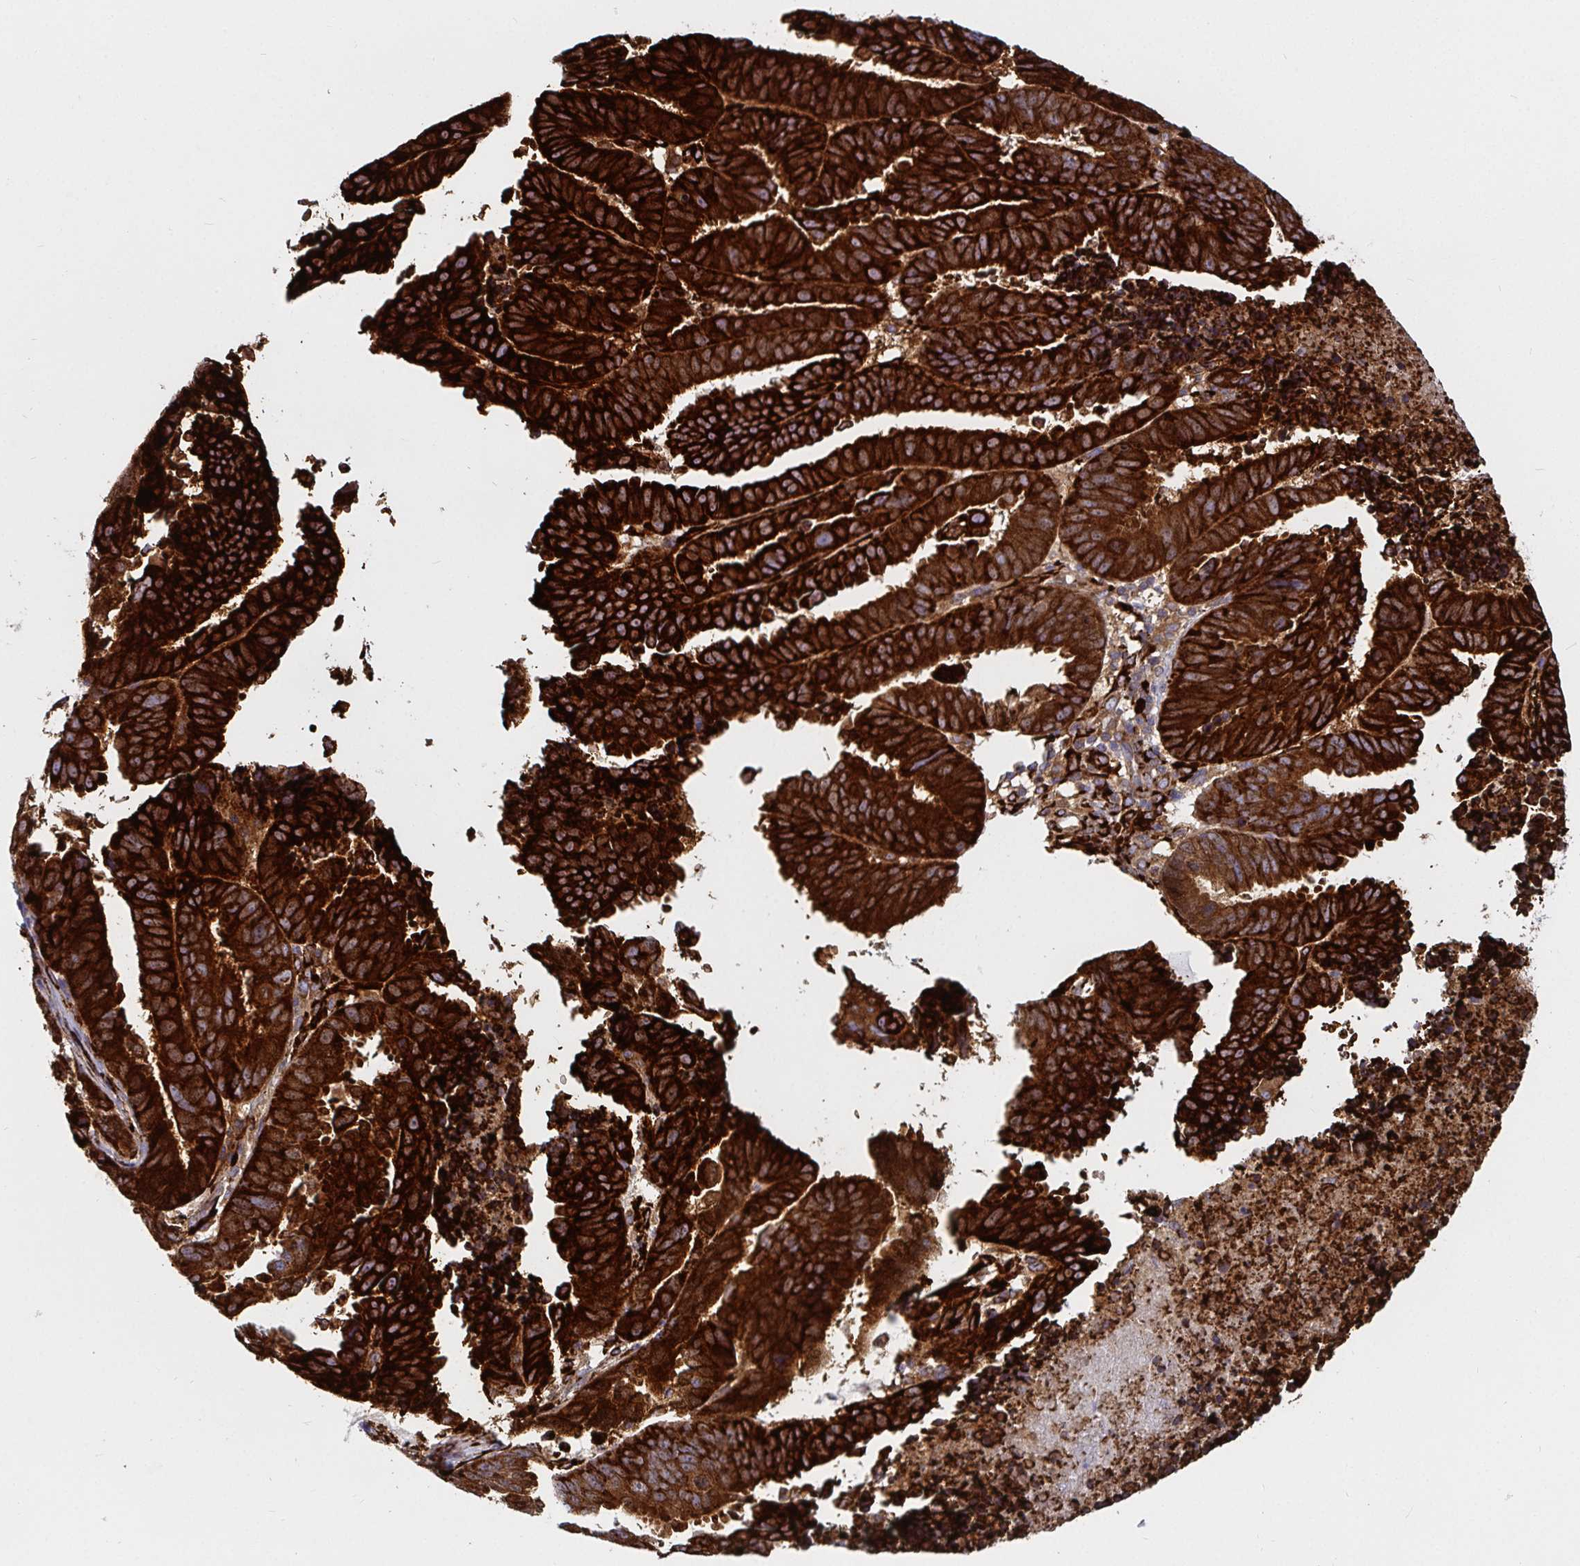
{"staining": {"intensity": "strong", "quantity": ">75%", "location": "cytoplasmic/membranous"}, "tissue": "ovarian cancer", "cell_type": "Tumor cells", "image_type": "cancer", "snomed": [{"axis": "morphology", "description": "Carcinoma, endometroid"}, {"axis": "morphology", "description": "Cystadenocarcinoma, serous, NOS"}, {"axis": "topography", "description": "Ovary"}], "caption": "This image demonstrates immunohistochemistry (IHC) staining of human ovarian cancer (serous cystadenocarcinoma), with high strong cytoplasmic/membranous staining in about >75% of tumor cells.", "gene": "P4HA2", "patient": {"sex": "female", "age": 45}}